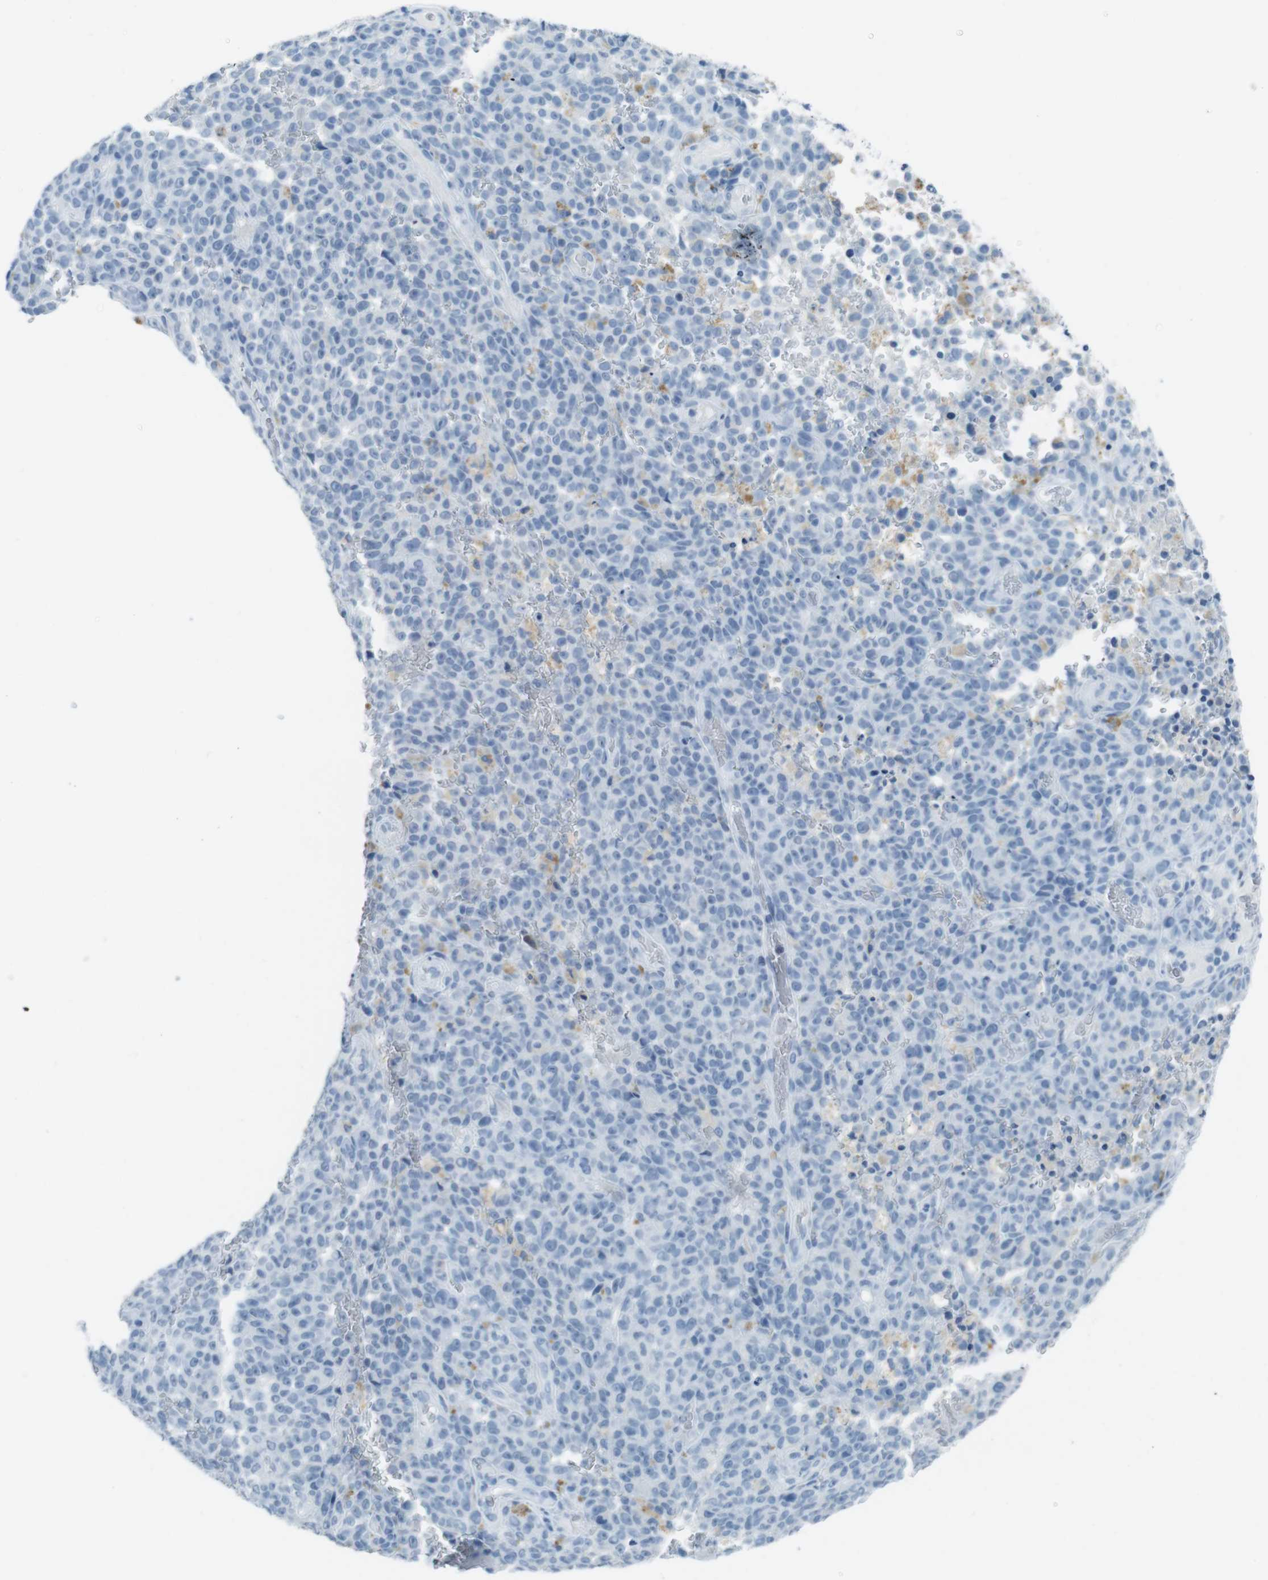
{"staining": {"intensity": "moderate", "quantity": "<25%", "location": "cytoplasmic/membranous"}, "tissue": "melanoma", "cell_type": "Tumor cells", "image_type": "cancer", "snomed": [{"axis": "morphology", "description": "Malignant melanoma, NOS"}, {"axis": "topography", "description": "Skin"}], "caption": "Immunohistochemical staining of melanoma shows low levels of moderate cytoplasmic/membranous staining in about <25% of tumor cells.", "gene": "TMEM207", "patient": {"sex": "female", "age": 82}}